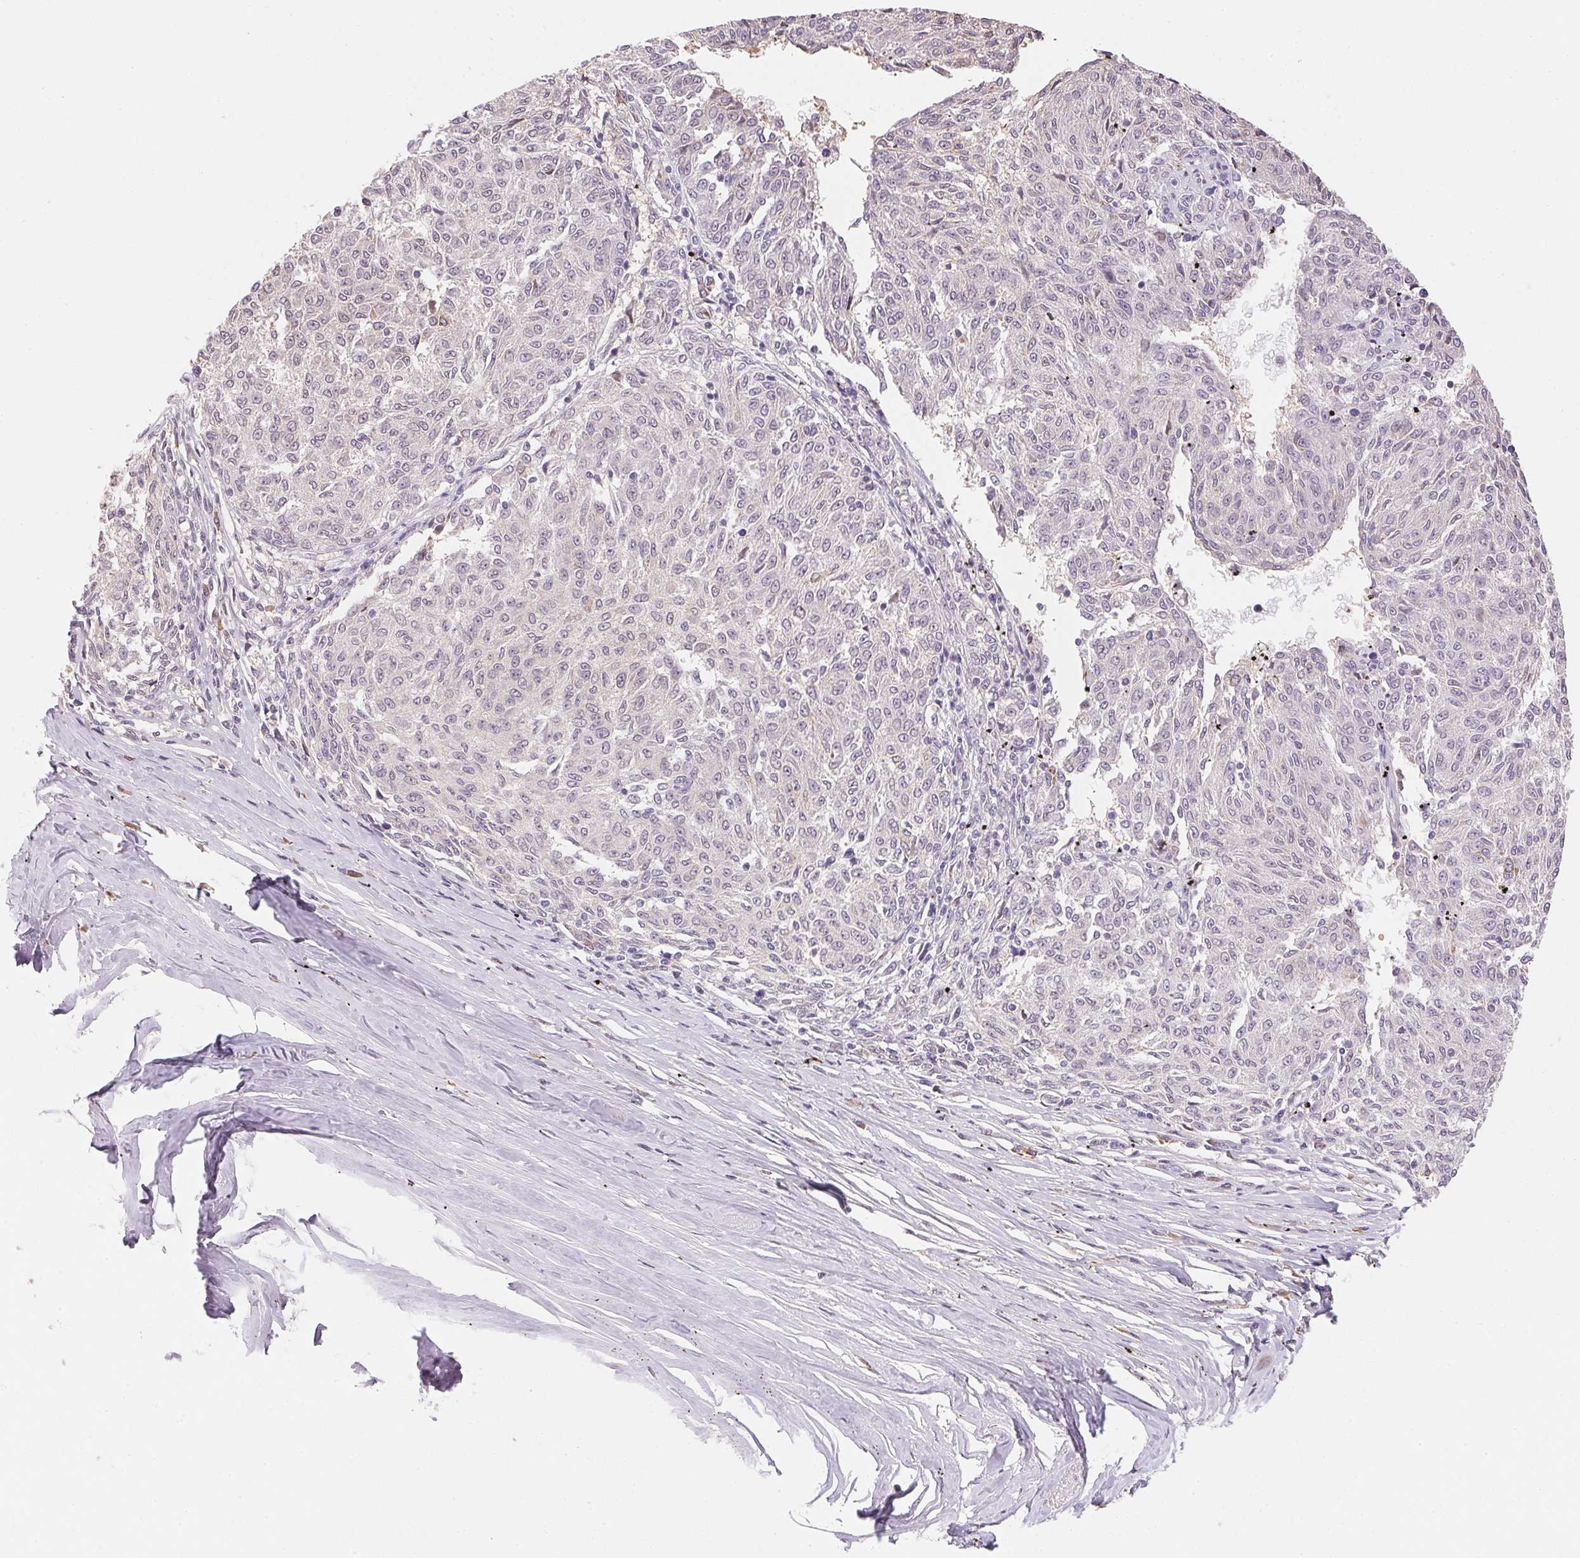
{"staining": {"intensity": "negative", "quantity": "none", "location": "none"}, "tissue": "melanoma", "cell_type": "Tumor cells", "image_type": "cancer", "snomed": [{"axis": "morphology", "description": "Malignant melanoma, NOS"}, {"axis": "topography", "description": "Skin"}], "caption": "Tumor cells are negative for brown protein staining in malignant melanoma. (Immunohistochemistry, brightfield microscopy, high magnification).", "gene": "FNDC4", "patient": {"sex": "female", "age": 72}}